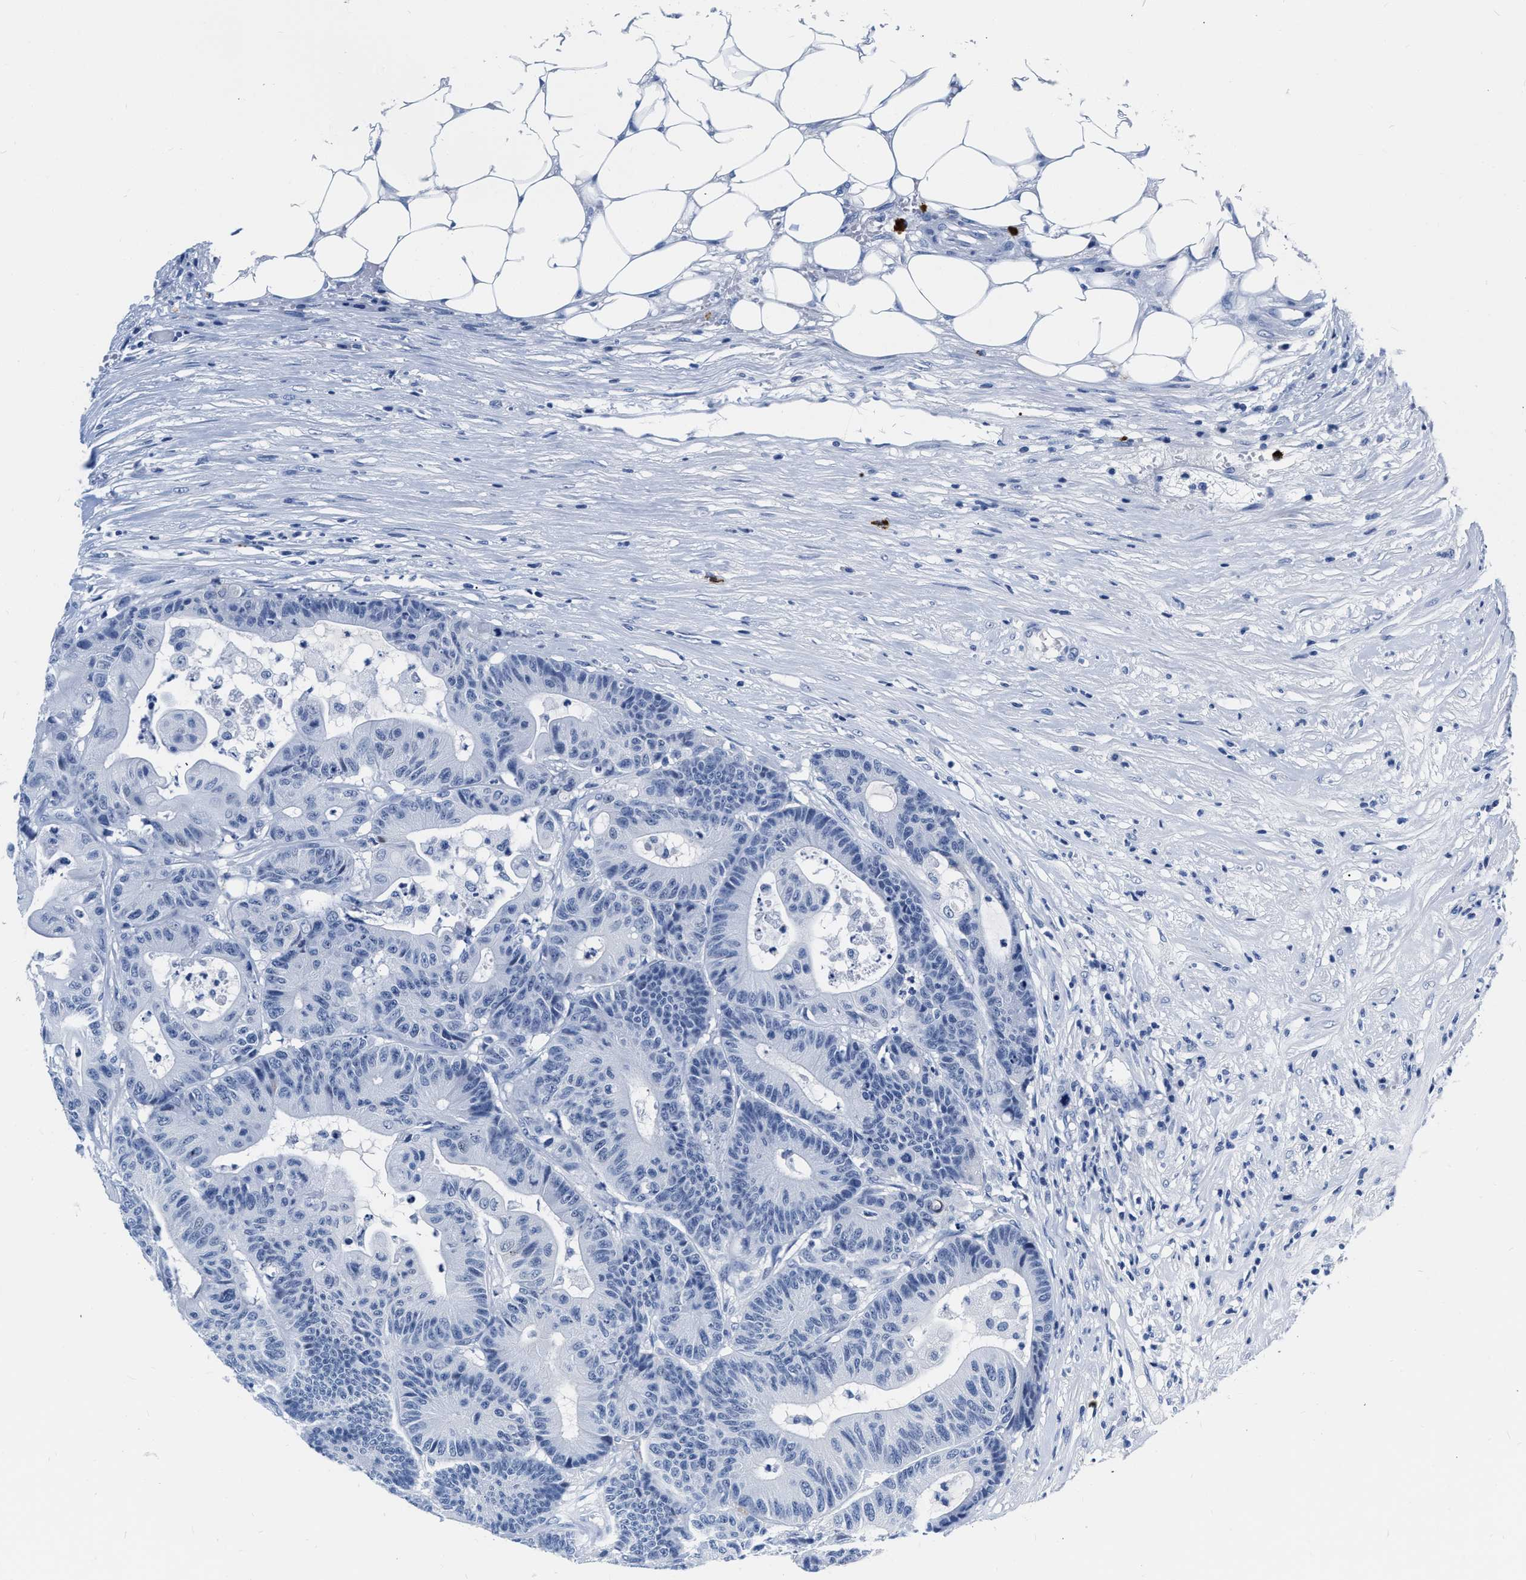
{"staining": {"intensity": "negative", "quantity": "none", "location": "none"}, "tissue": "colorectal cancer", "cell_type": "Tumor cells", "image_type": "cancer", "snomed": [{"axis": "morphology", "description": "Adenocarcinoma, NOS"}, {"axis": "topography", "description": "Colon"}], "caption": "A micrograph of colorectal cancer stained for a protein displays no brown staining in tumor cells.", "gene": "CER1", "patient": {"sex": "female", "age": 84}}